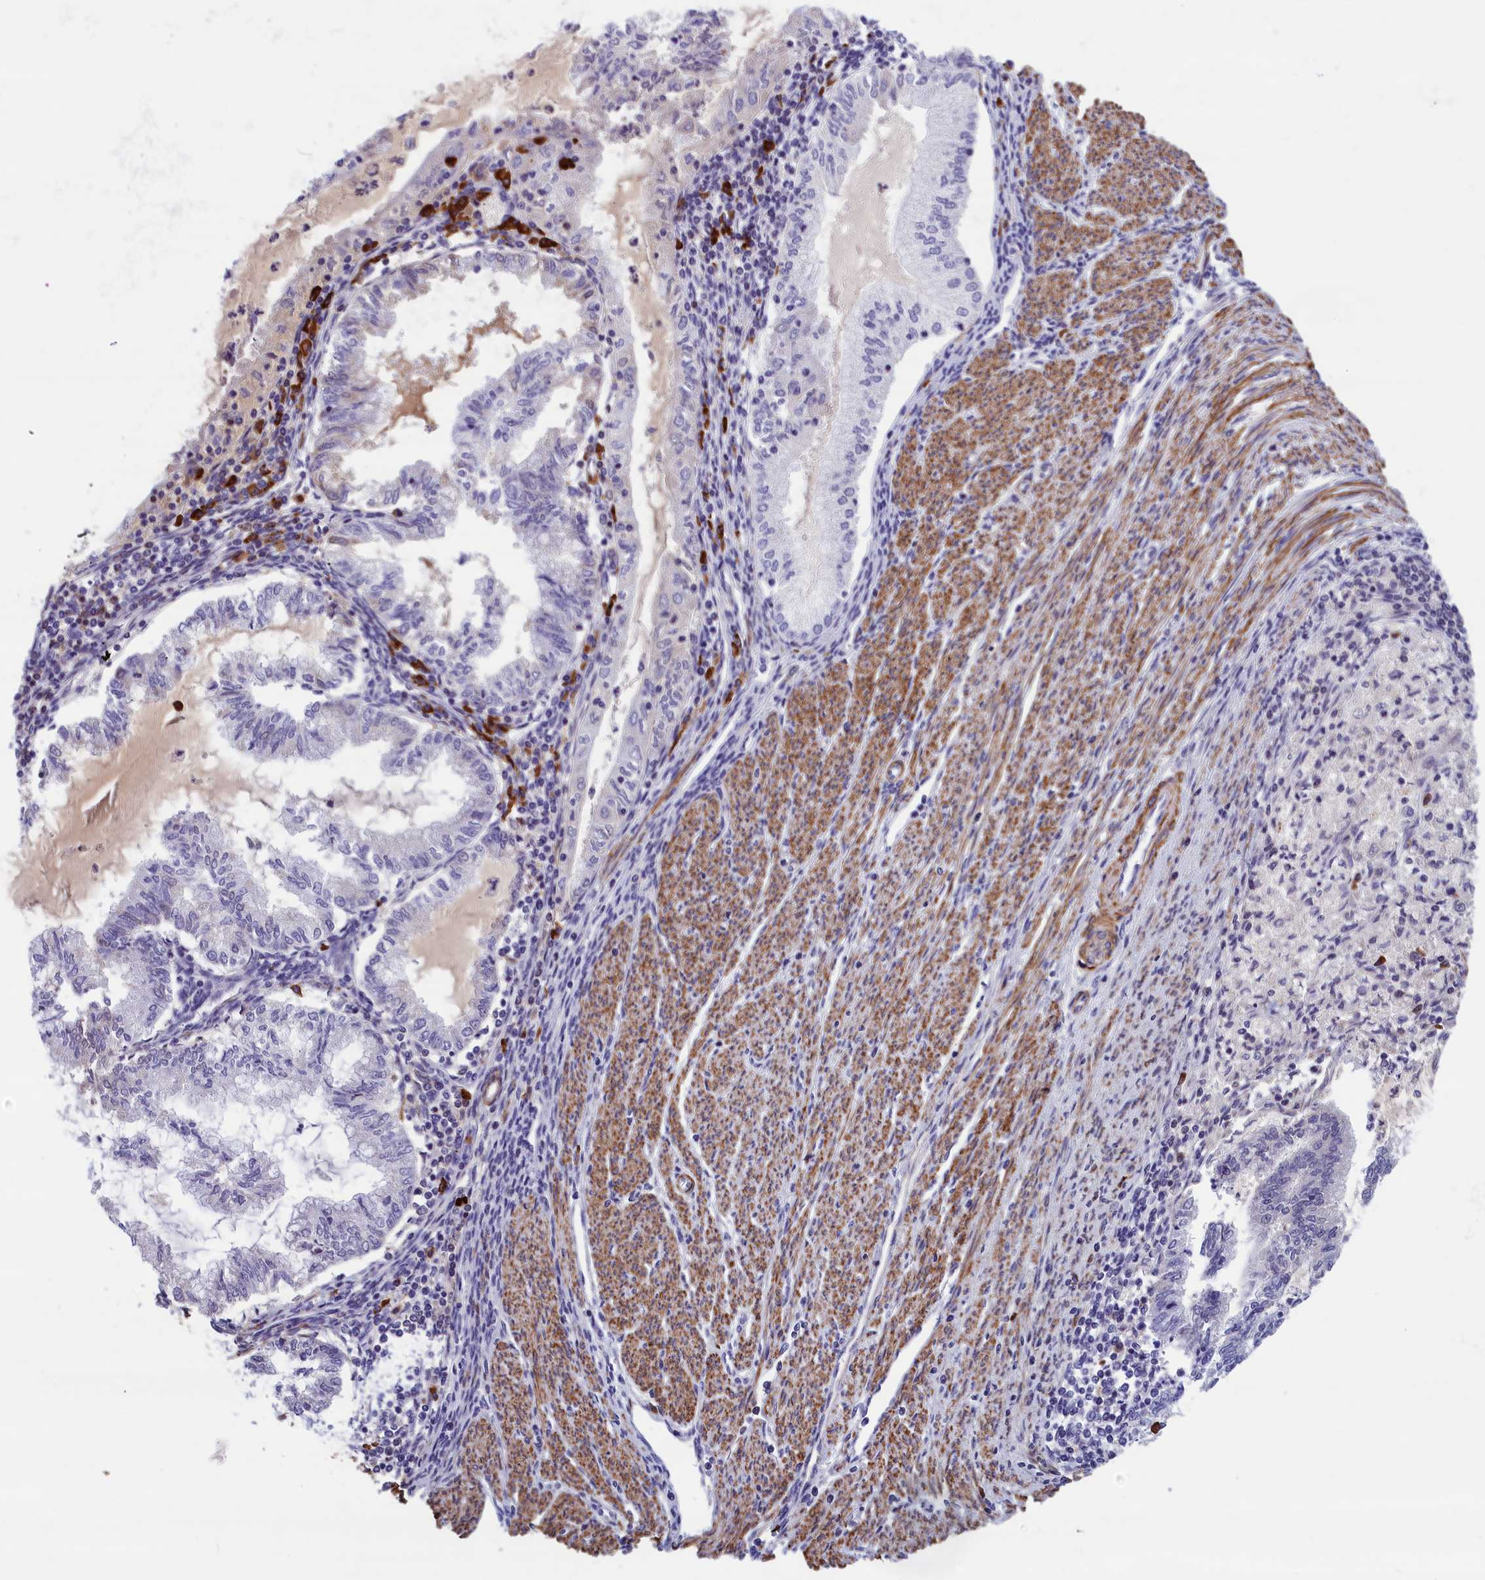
{"staining": {"intensity": "negative", "quantity": "none", "location": "none"}, "tissue": "endometrial cancer", "cell_type": "Tumor cells", "image_type": "cancer", "snomed": [{"axis": "morphology", "description": "Adenocarcinoma, NOS"}, {"axis": "topography", "description": "Endometrium"}], "caption": "Image shows no significant protein positivity in tumor cells of endometrial cancer (adenocarcinoma).", "gene": "BCL2L13", "patient": {"sex": "female", "age": 79}}